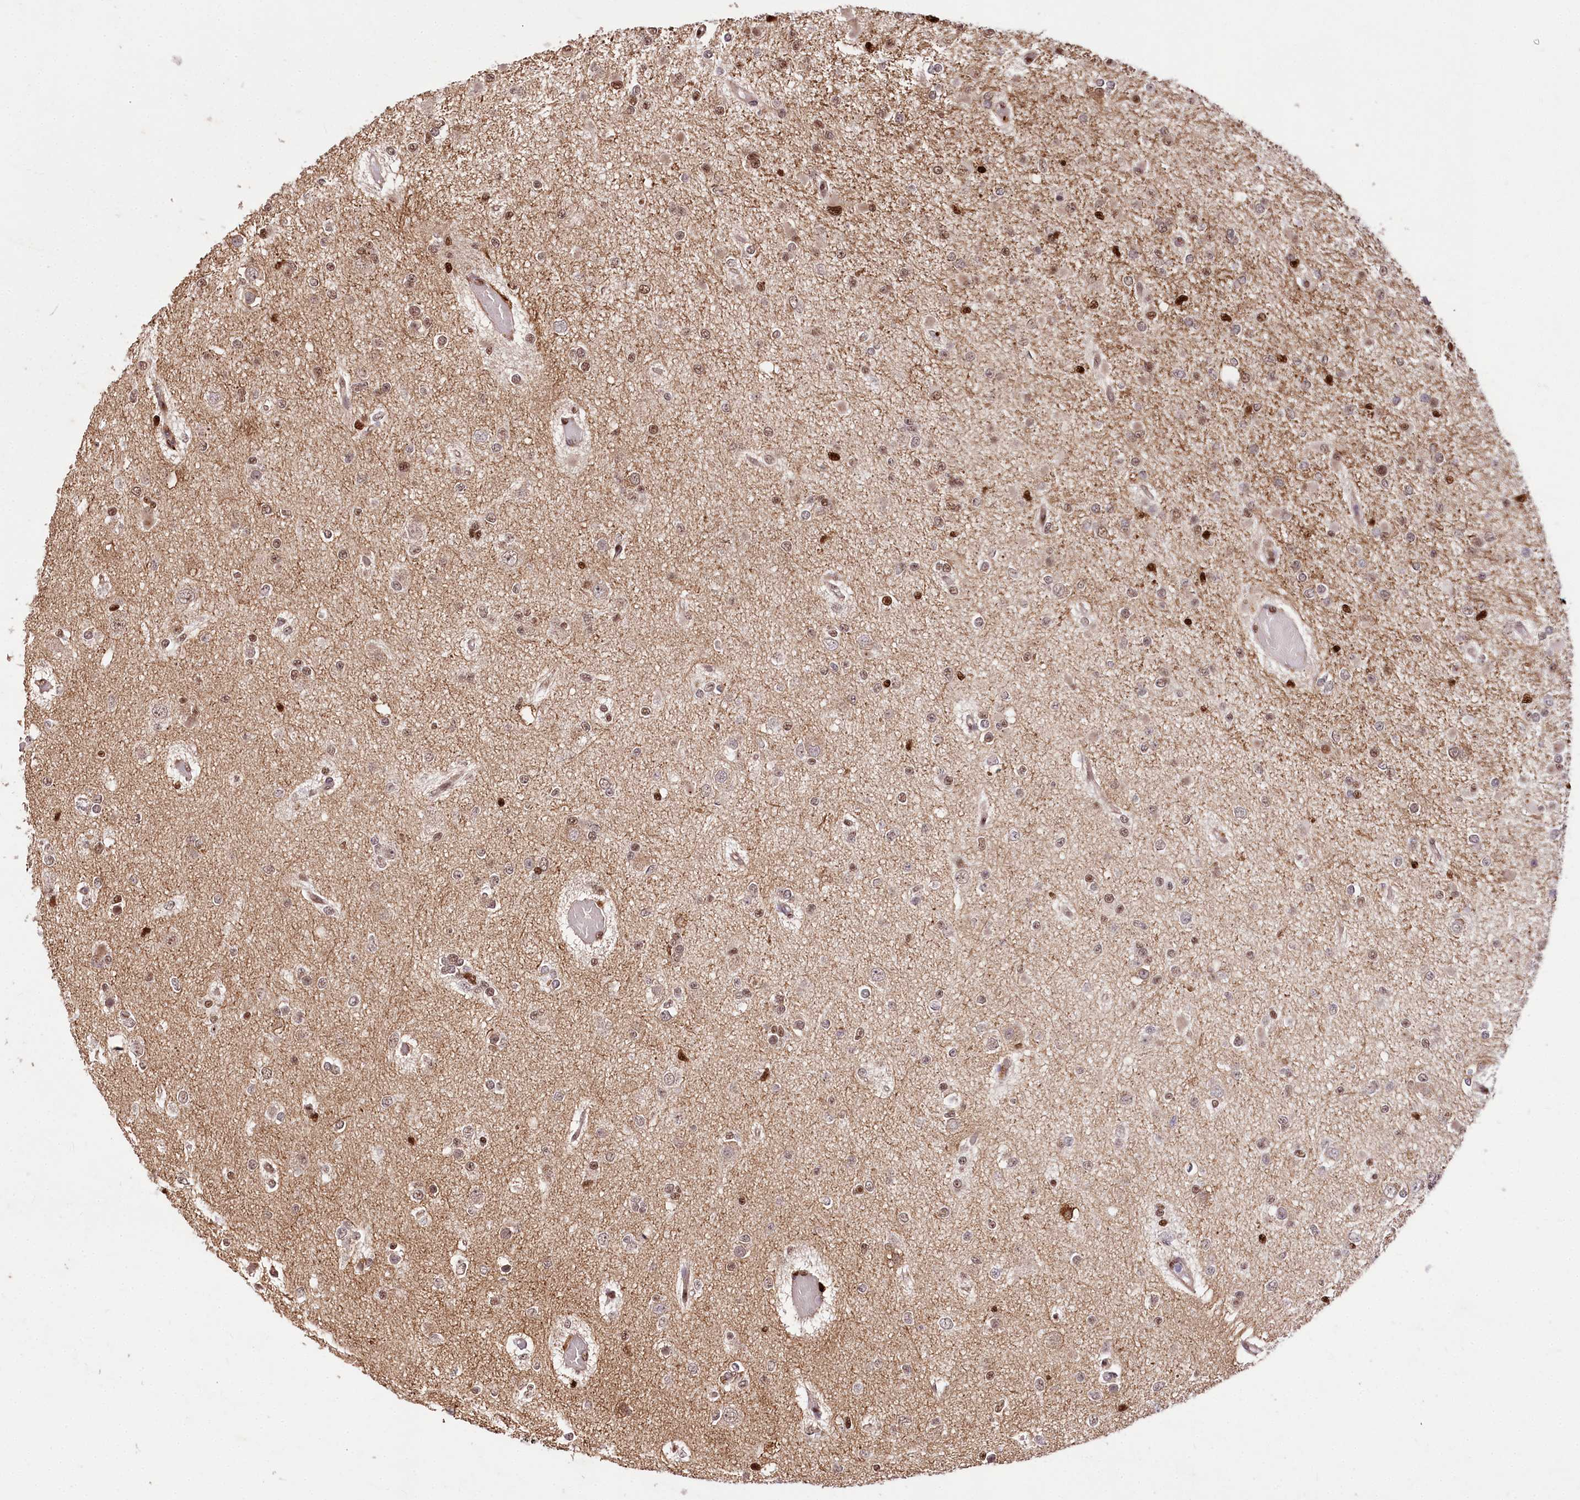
{"staining": {"intensity": "moderate", "quantity": "<25%", "location": "nuclear"}, "tissue": "glioma", "cell_type": "Tumor cells", "image_type": "cancer", "snomed": [{"axis": "morphology", "description": "Glioma, malignant, Low grade"}, {"axis": "topography", "description": "Brain"}], "caption": "There is low levels of moderate nuclear staining in tumor cells of malignant glioma (low-grade), as demonstrated by immunohistochemical staining (brown color).", "gene": "FIGN", "patient": {"sex": "female", "age": 22}}